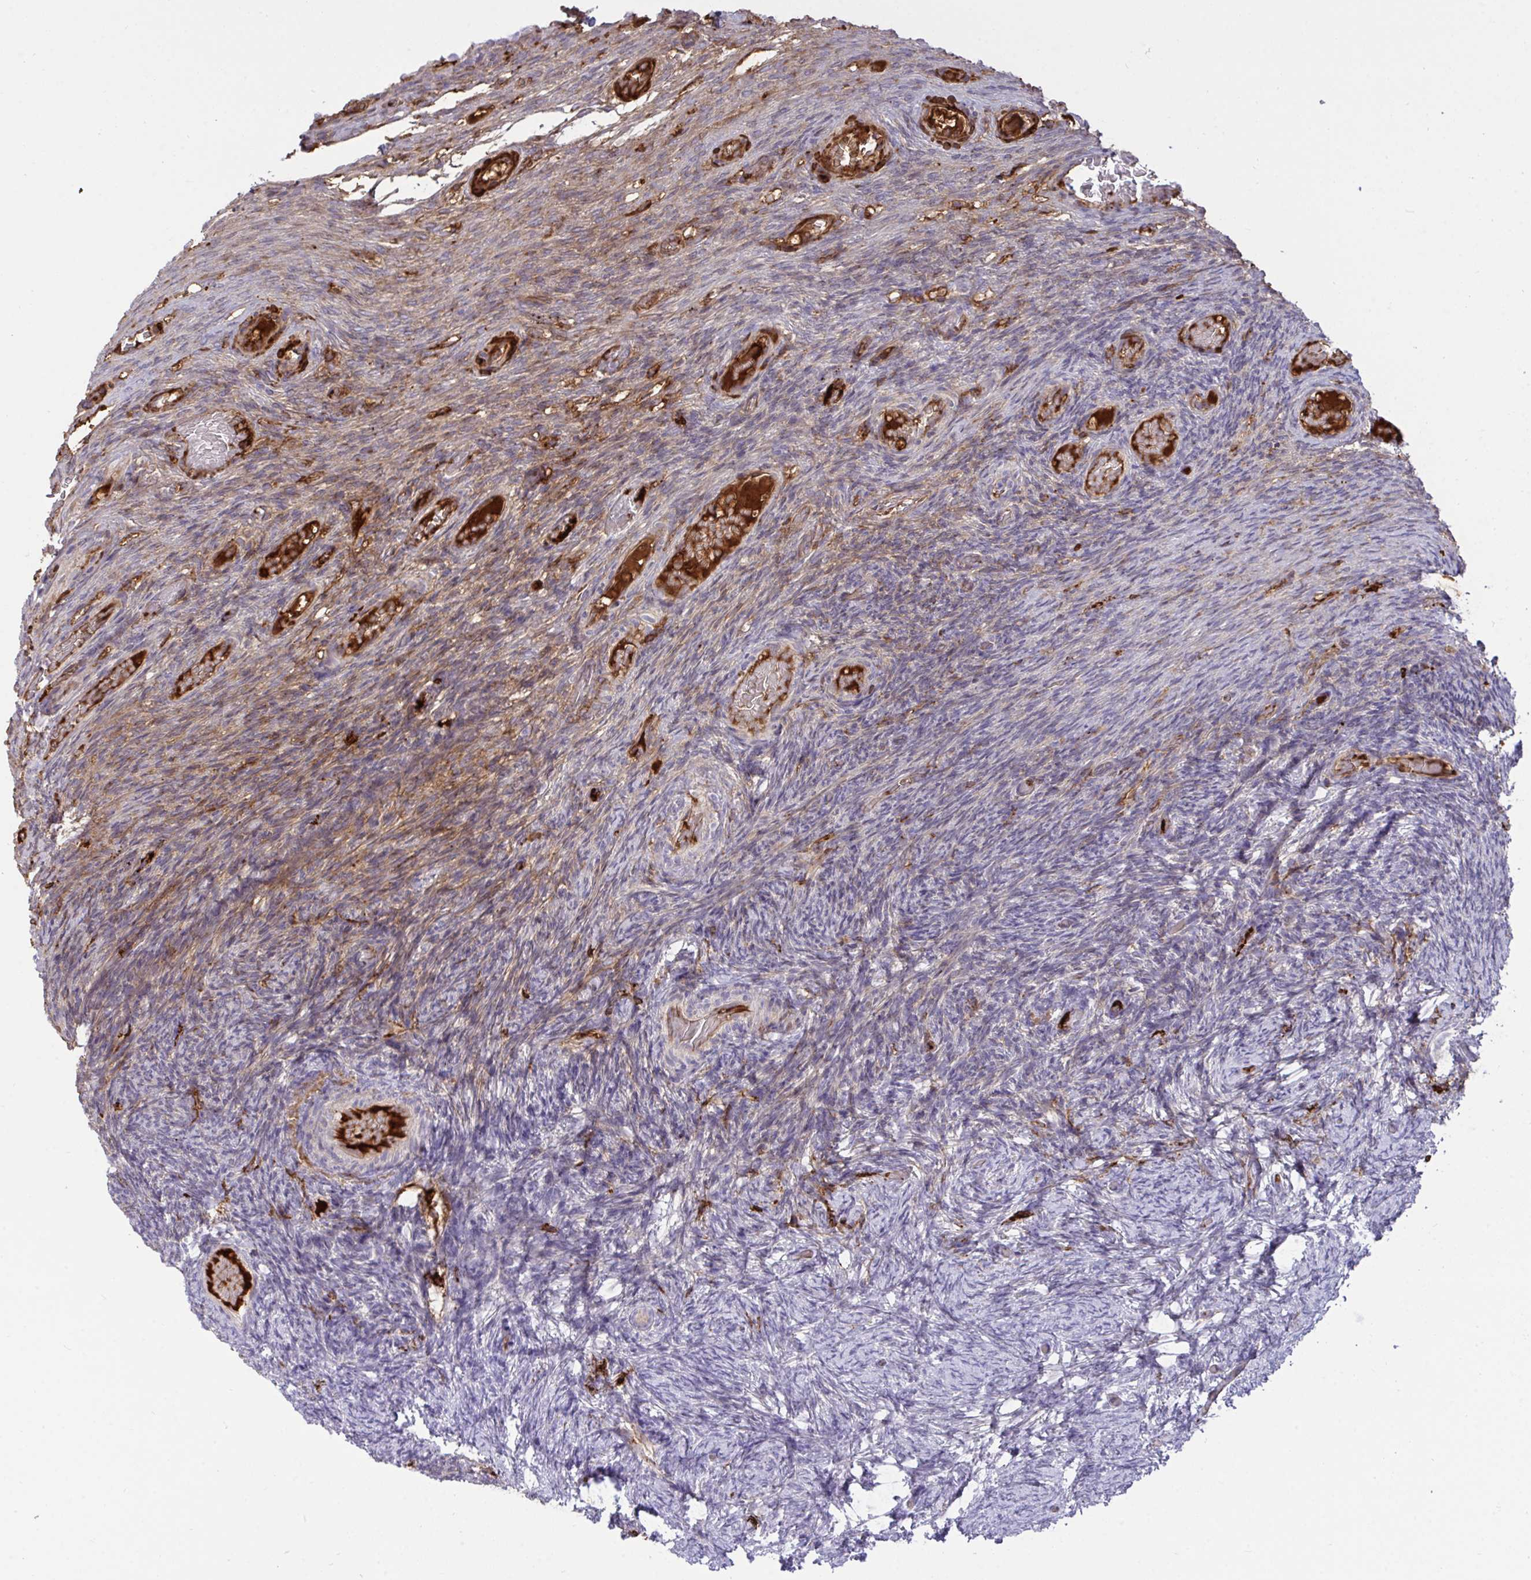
{"staining": {"intensity": "moderate", "quantity": "<25%", "location": "cytoplasmic/membranous"}, "tissue": "ovary", "cell_type": "Ovarian stroma cells", "image_type": "normal", "snomed": [{"axis": "morphology", "description": "Normal tissue, NOS"}, {"axis": "topography", "description": "Ovary"}], "caption": "An image of ovary stained for a protein demonstrates moderate cytoplasmic/membranous brown staining in ovarian stroma cells. The staining is performed using DAB brown chromogen to label protein expression. The nuclei are counter-stained blue using hematoxylin.", "gene": "F2", "patient": {"sex": "female", "age": 34}}